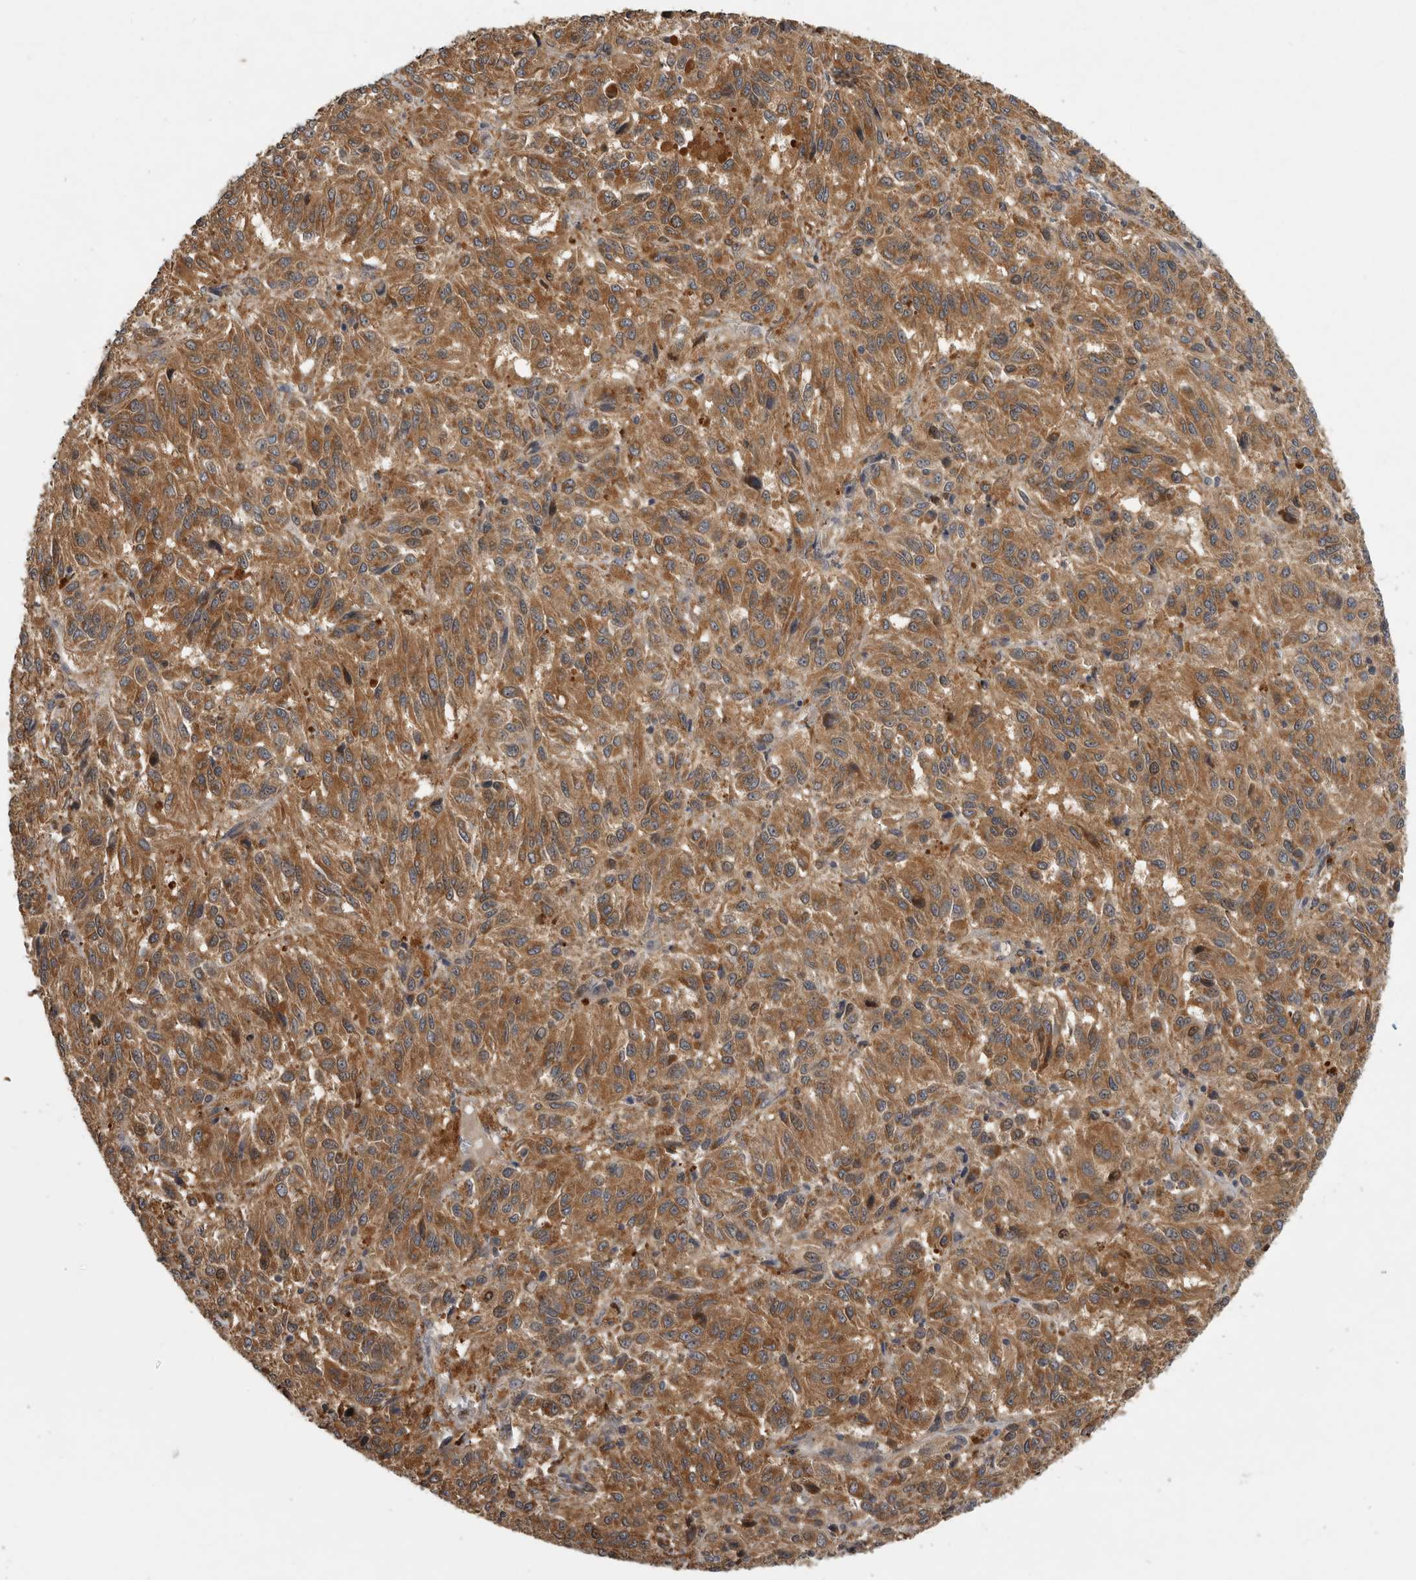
{"staining": {"intensity": "moderate", "quantity": ">75%", "location": "cytoplasmic/membranous"}, "tissue": "melanoma", "cell_type": "Tumor cells", "image_type": "cancer", "snomed": [{"axis": "morphology", "description": "Malignant melanoma, Metastatic site"}, {"axis": "topography", "description": "Lung"}], "caption": "A brown stain highlights moderate cytoplasmic/membranous staining of a protein in malignant melanoma (metastatic site) tumor cells.", "gene": "TRMT61B", "patient": {"sex": "male", "age": 64}}